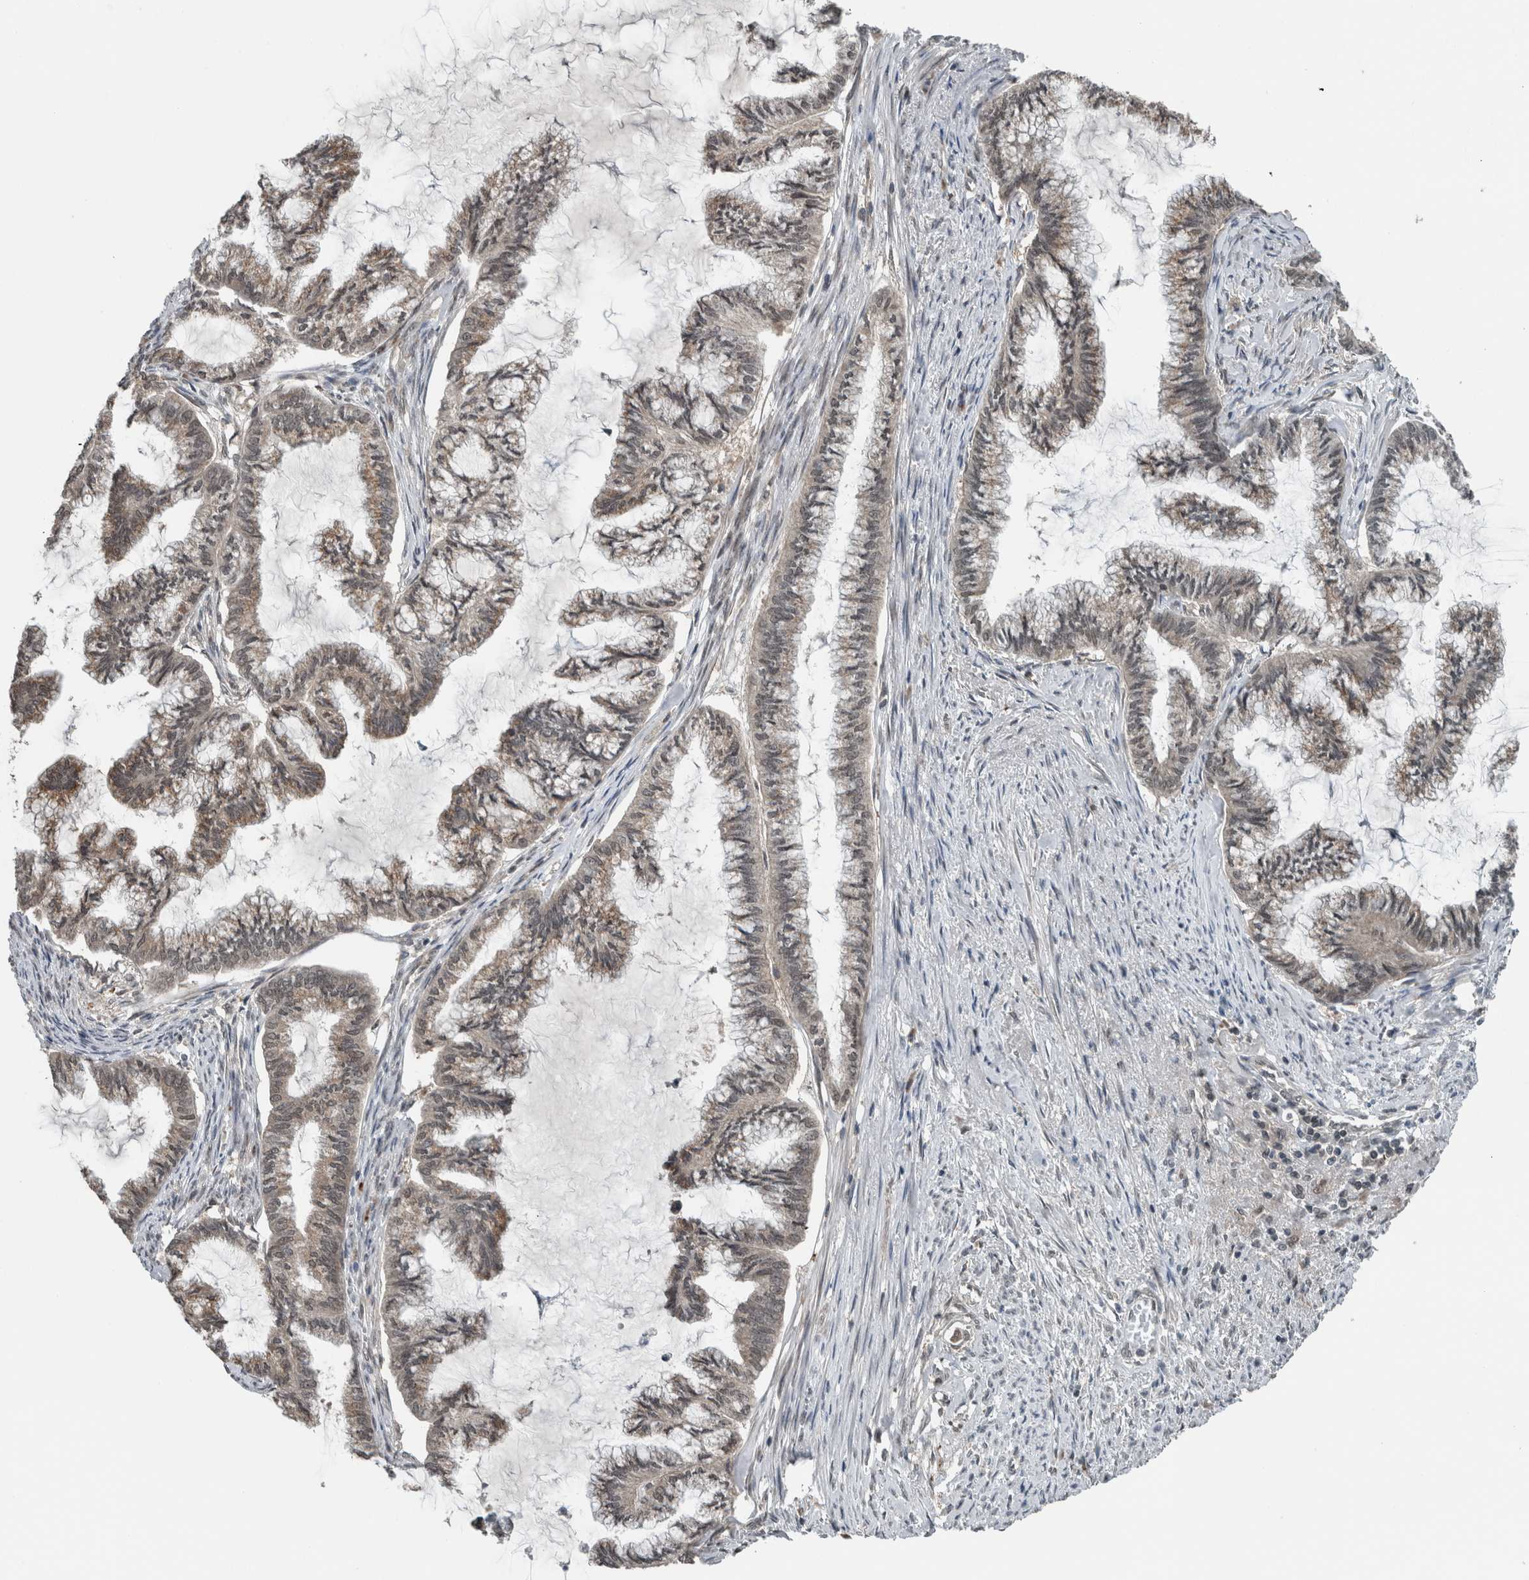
{"staining": {"intensity": "weak", "quantity": "25%-75%", "location": "cytoplasmic/membranous,nuclear"}, "tissue": "endometrial cancer", "cell_type": "Tumor cells", "image_type": "cancer", "snomed": [{"axis": "morphology", "description": "Adenocarcinoma, NOS"}, {"axis": "topography", "description": "Endometrium"}], "caption": "Endometrial cancer (adenocarcinoma) stained for a protein (brown) shows weak cytoplasmic/membranous and nuclear positive expression in approximately 25%-75% of tumor cells.", "gene": "SPAG7", "patient": {"sex": "female", "age": 86}}